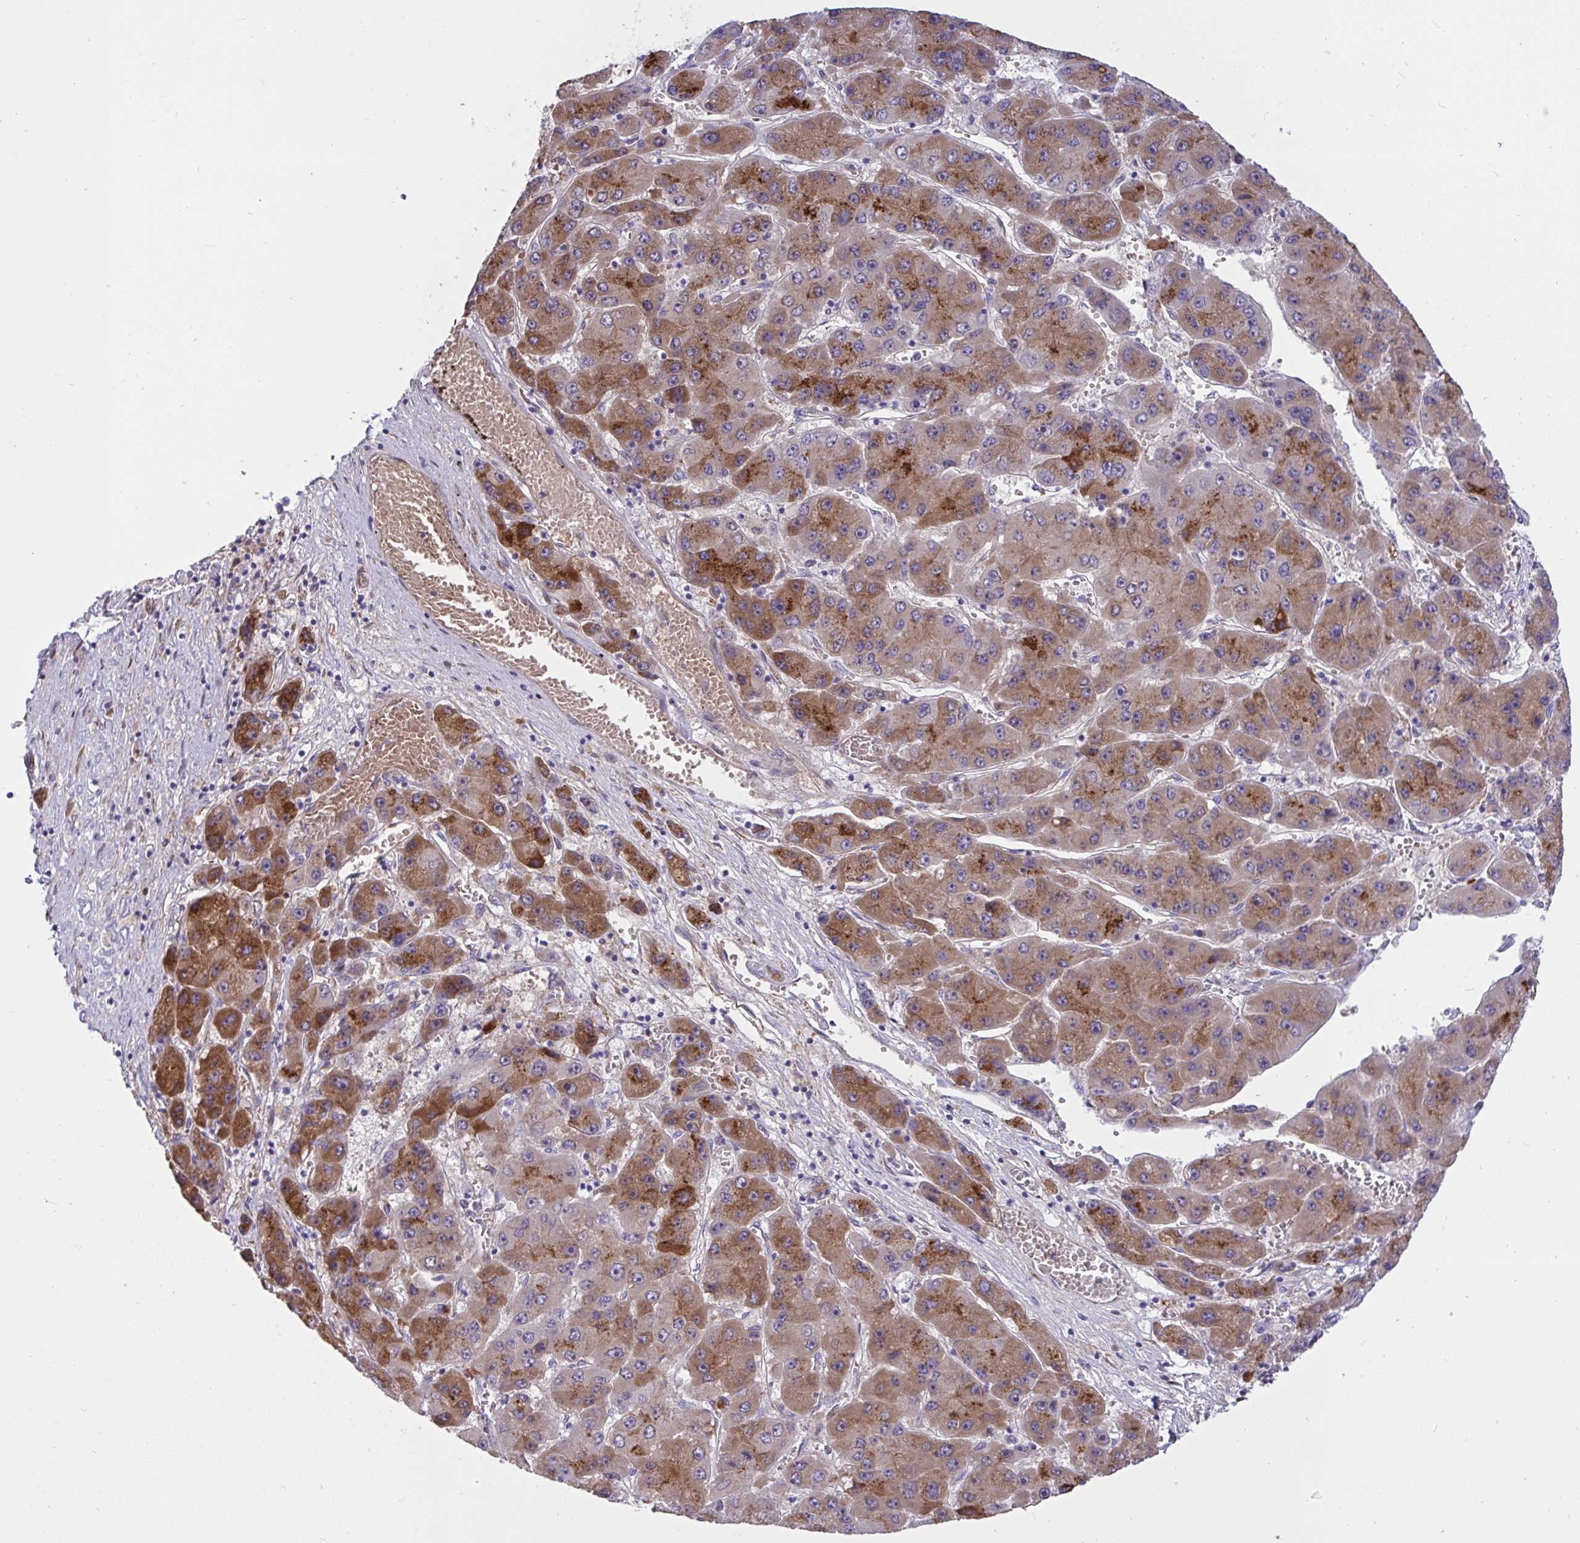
{"staining": {"intensity": "moderate", "quantity": ">75%", "location": "cytoplasmic/membranous"}, "tissue": "liver cancer", "cell_type": "Tumor cells", "image_type": "cancer", "snomed": [{"axis": "morphology", "description": "Carcinoma, Hepatocellular, NOS"}, {"axis": "topography", "description": "Liver"}], "caption": "Protein expression analysis of hepatocellular carcinoma (liver) shows moderate cytoplasmic/membranous staining in approximately >75% of tumor cells. The staining is performed using DAB (3,3'-diaminobenzidine) brown chromogen to label protein expression. The nuclei are counter-stained blue using hematoxylin.", "gene": "F2", "patient": {"sex": "female", "age": 61}}